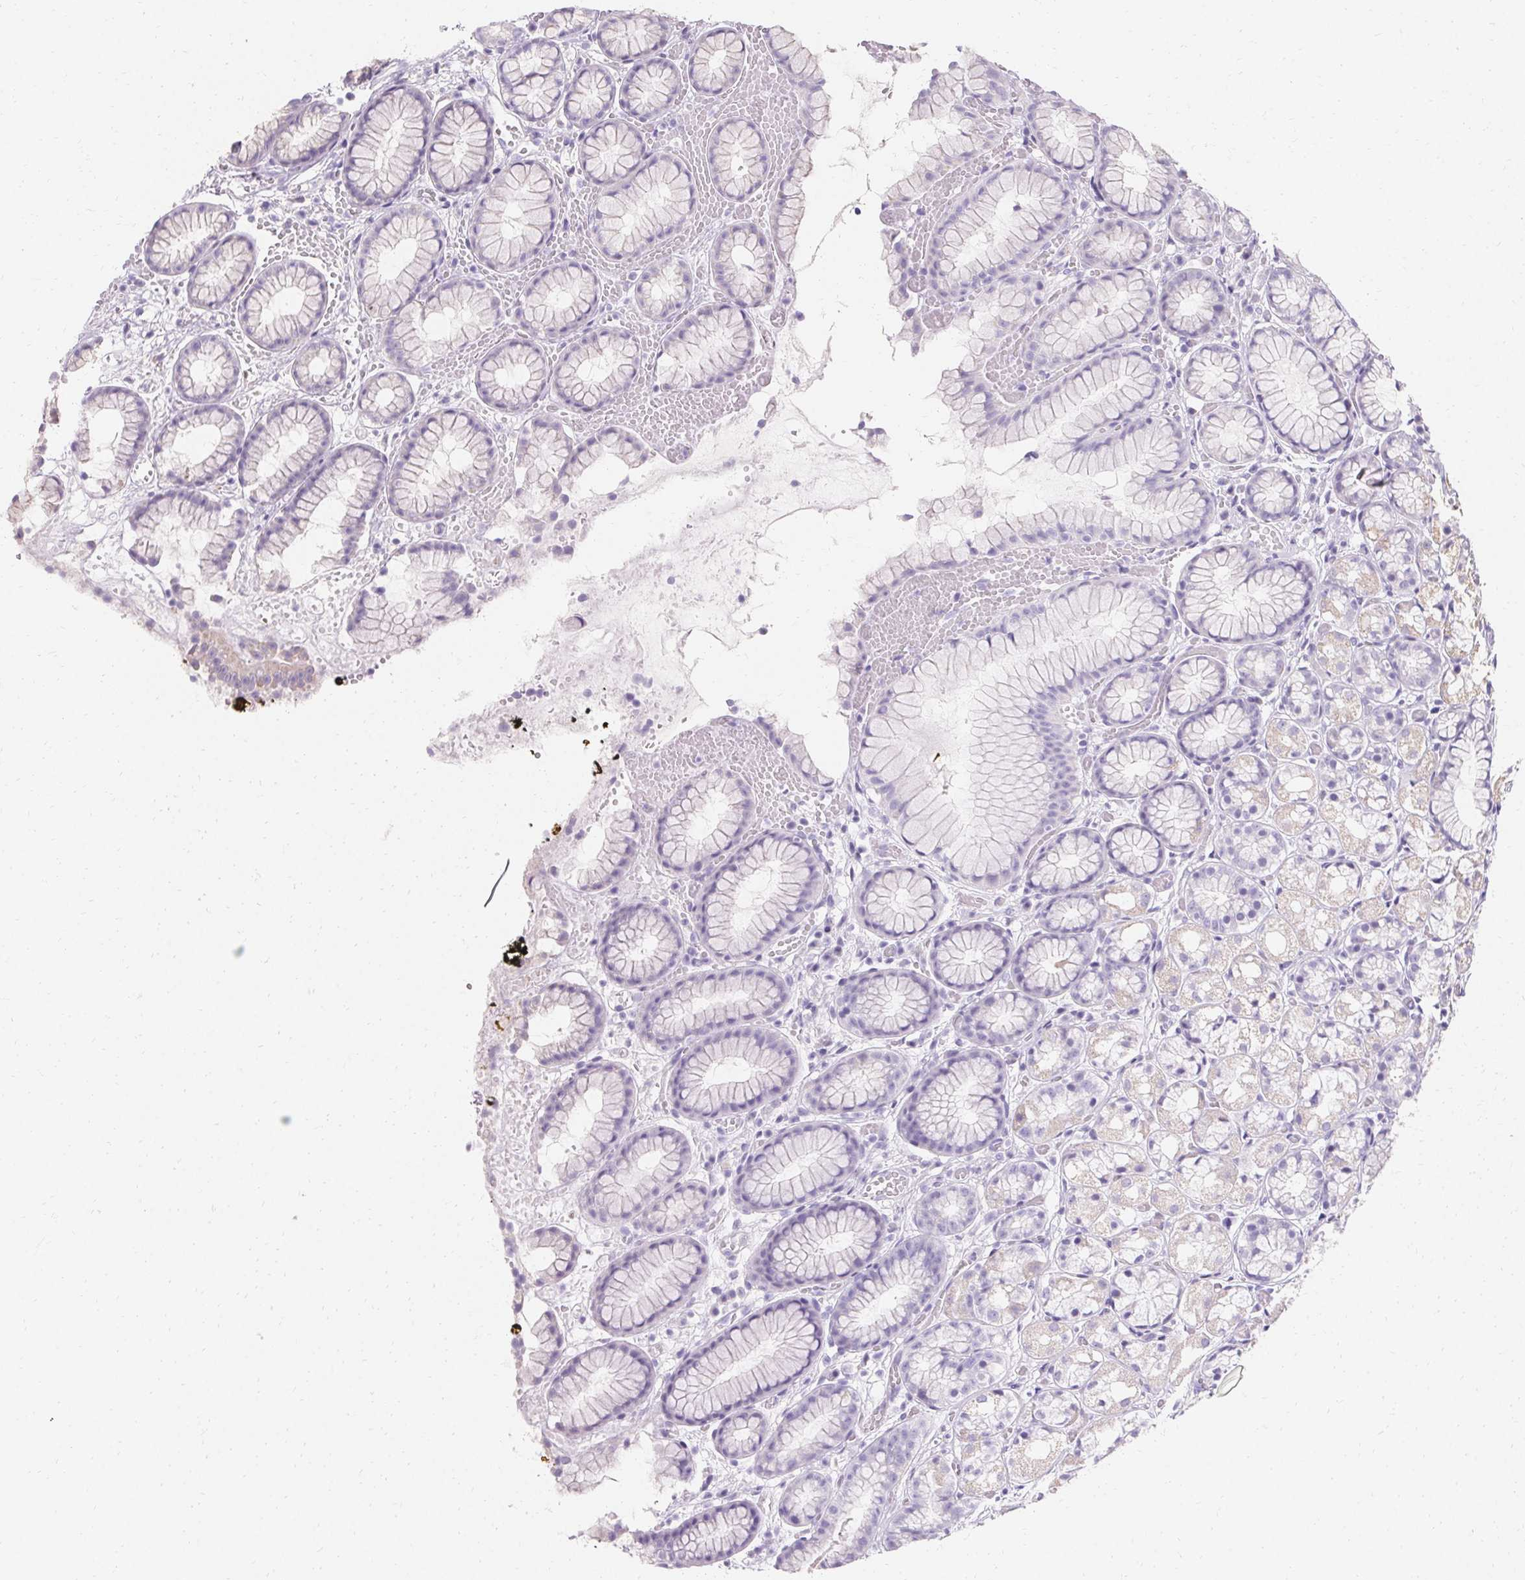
{"staining": {"intensity": "moderate", "quantity": "<25%", "location": "cytoplasmic/membranous"}, "tissue": "stomach", "cell_type": "Glandular cells", "image_type": "normal", "snomed": [{"axis": "morphology", "description": "Normal tissue, NOS"}, {"axis": "topography", "description": "Smooth muscle"}, {"axis": "topography", "description": "Stomach"}], "caption": "DAB immunohistochemical staining of normal stomach displays moderate cytoplasmic/membranous protein staining in about <25% of glandular cells. (IHC, brightfield microscopy, high magnification).", "gene": "ASGR2", "patient": {"sex": "male", "age": 70}}